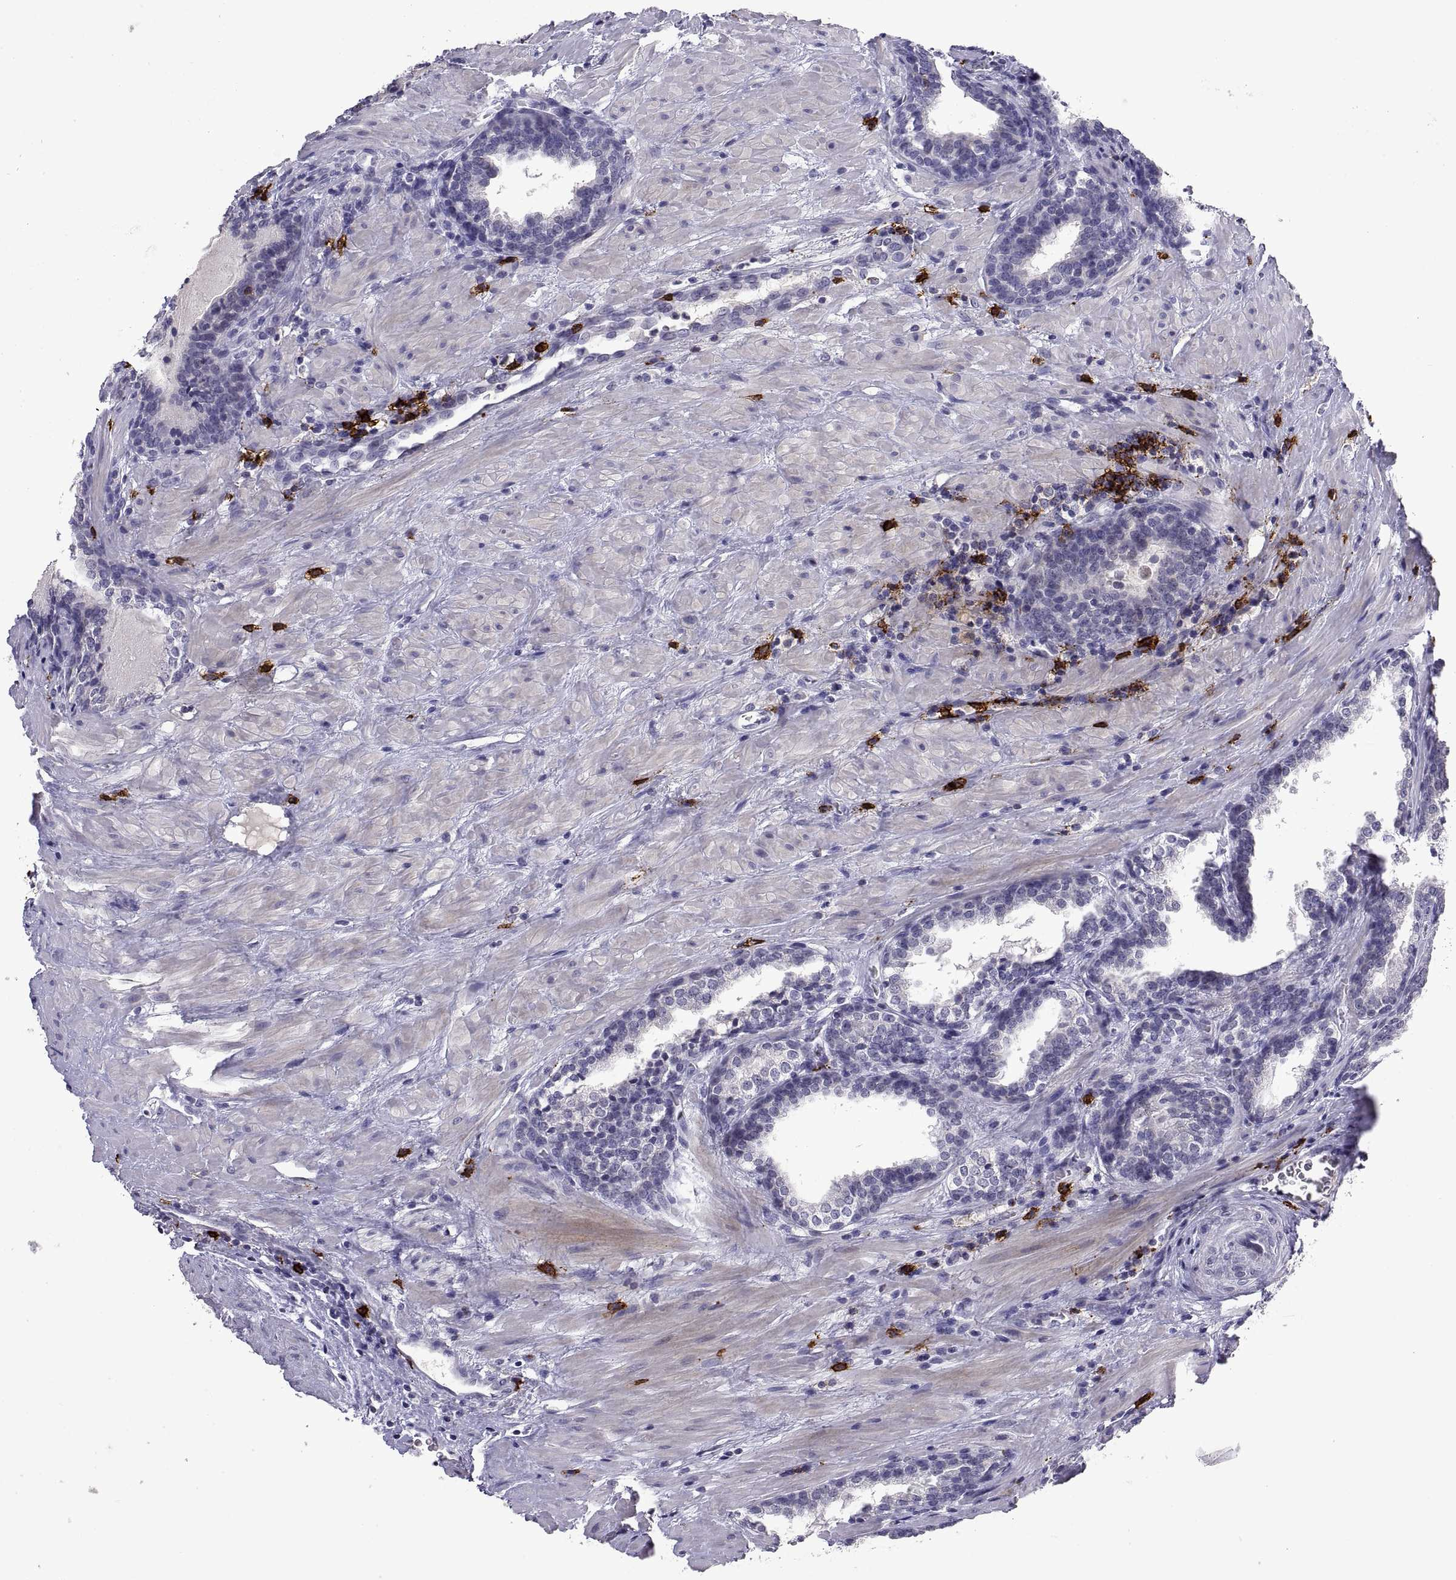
{"staining": {"intensity": "negative", "quantity": "none", "location": "none"}, "tissue": "prostate cancer", "cell_type": "Tumor cells", "image_type": "cancer", "snomed": [{"axis": "morphology", "description": "Adenocarcinoma, NOS"}, {"axis": "topography", "description": "Prostate and seminal vesicle, NOS"}], "caption": "IHC of prostate cancer (adenocarcinoma) demonstrates no positivity in tumor cells. Brightfield microscopy of IHC stained with DAB (brown) and hematoxylin (blue), captured at high magnification.", "gene": "MS4A1", "patient": {"sex": "male", "age": 63}}